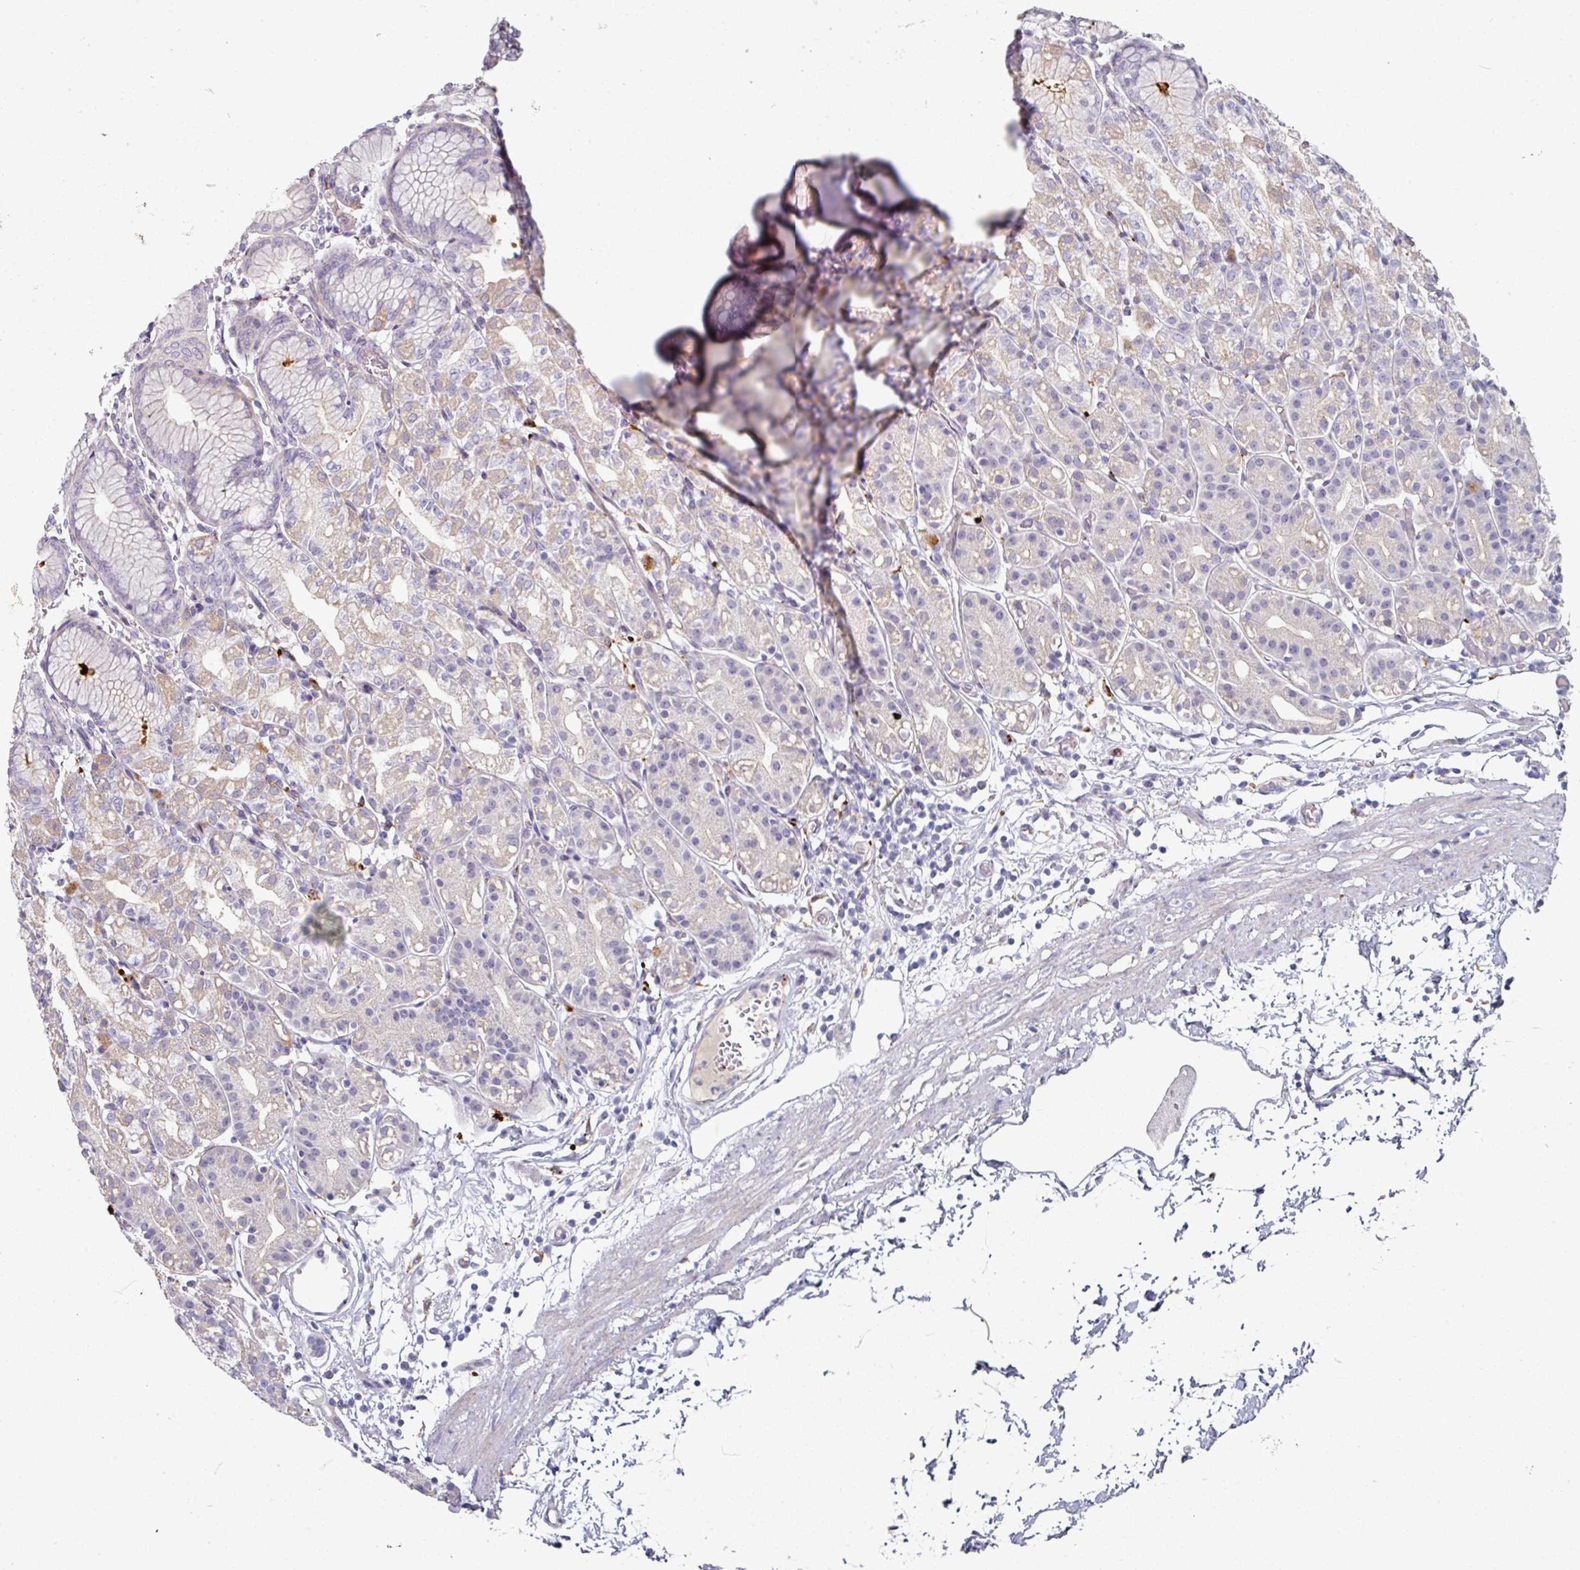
{"staining": {"intensity": "moderate", "quantity": "<25%", "location": "cytoplasmic/membranous"}, "tissue": "stomach", "cell_type": "Glandular cells", "image_type": "normal", "snomed": [{"axis": "morphology", "description": "Normal tissue, NOS"}, {"axis": "topography", "description": "Stomach"}], "caption": "A brown stain shows moderate cytoplasmic/membranous staining of a protein in glandular cells of benign stomach.", "gene": "WSB2", "patient": {"sex": "female", "age": 57}}